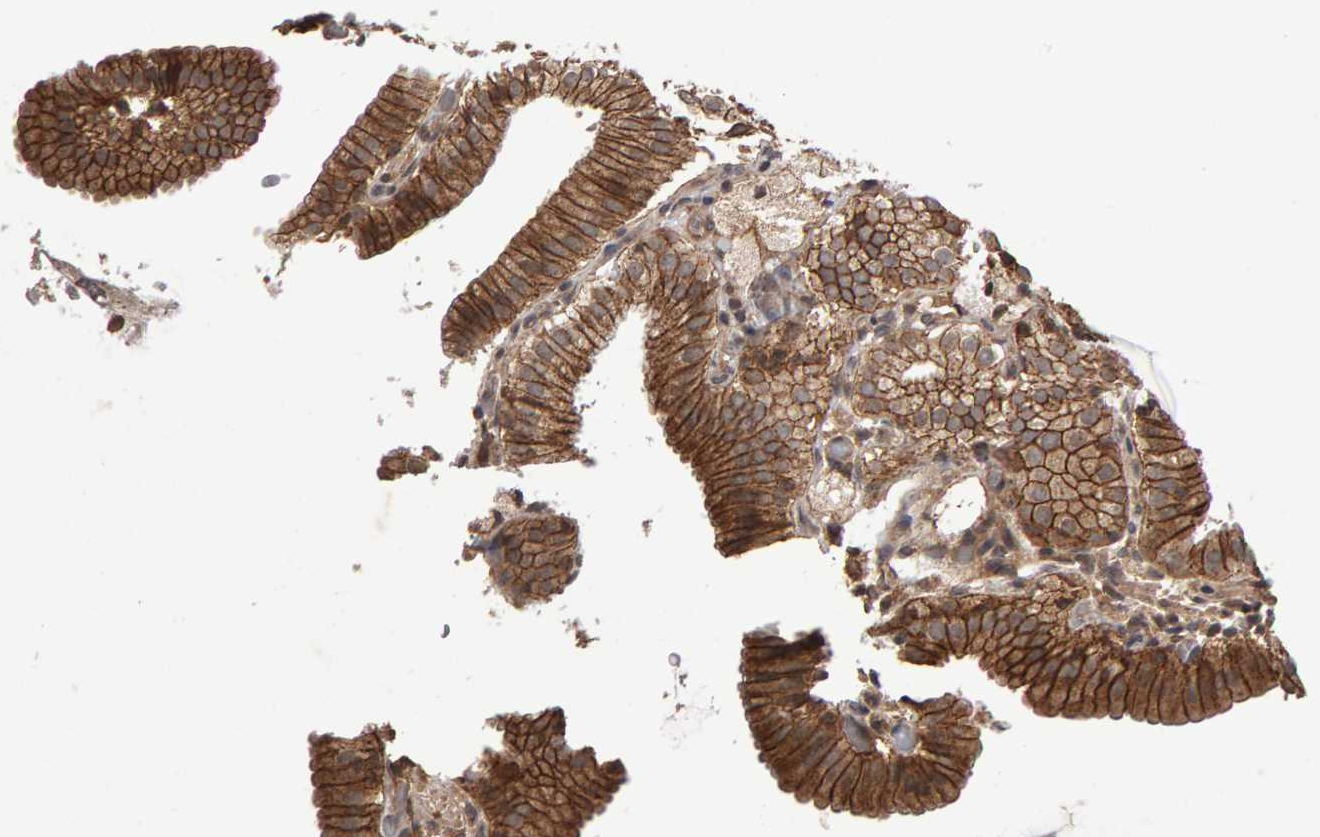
{"staining": {"intensity": "moderate", "quantity": ">75%", "location": "cytoplasmic/membranous"}, "tissue": "gallbladder", "cell_type": "Glandular cells", "image_type": "normal", "snomed": [{"axis": "morphology", "description": "Normal tissue, NOS"}, {"axis": "topography", "description": "Gallbladder"}], "caption": "Protein expression analysis of benign human gallbladder reveals moderate cytoplasmic/membranous staining in about >75% of glandular cells. The protein is stained brown, and the nuclei are stained in blue (DAB (3,3'-diaminobenzidine) IHC with brightfield microscopy, high magnification).", "gene": "SCRIB", "patient": {"sex": "male", "age": 54}}